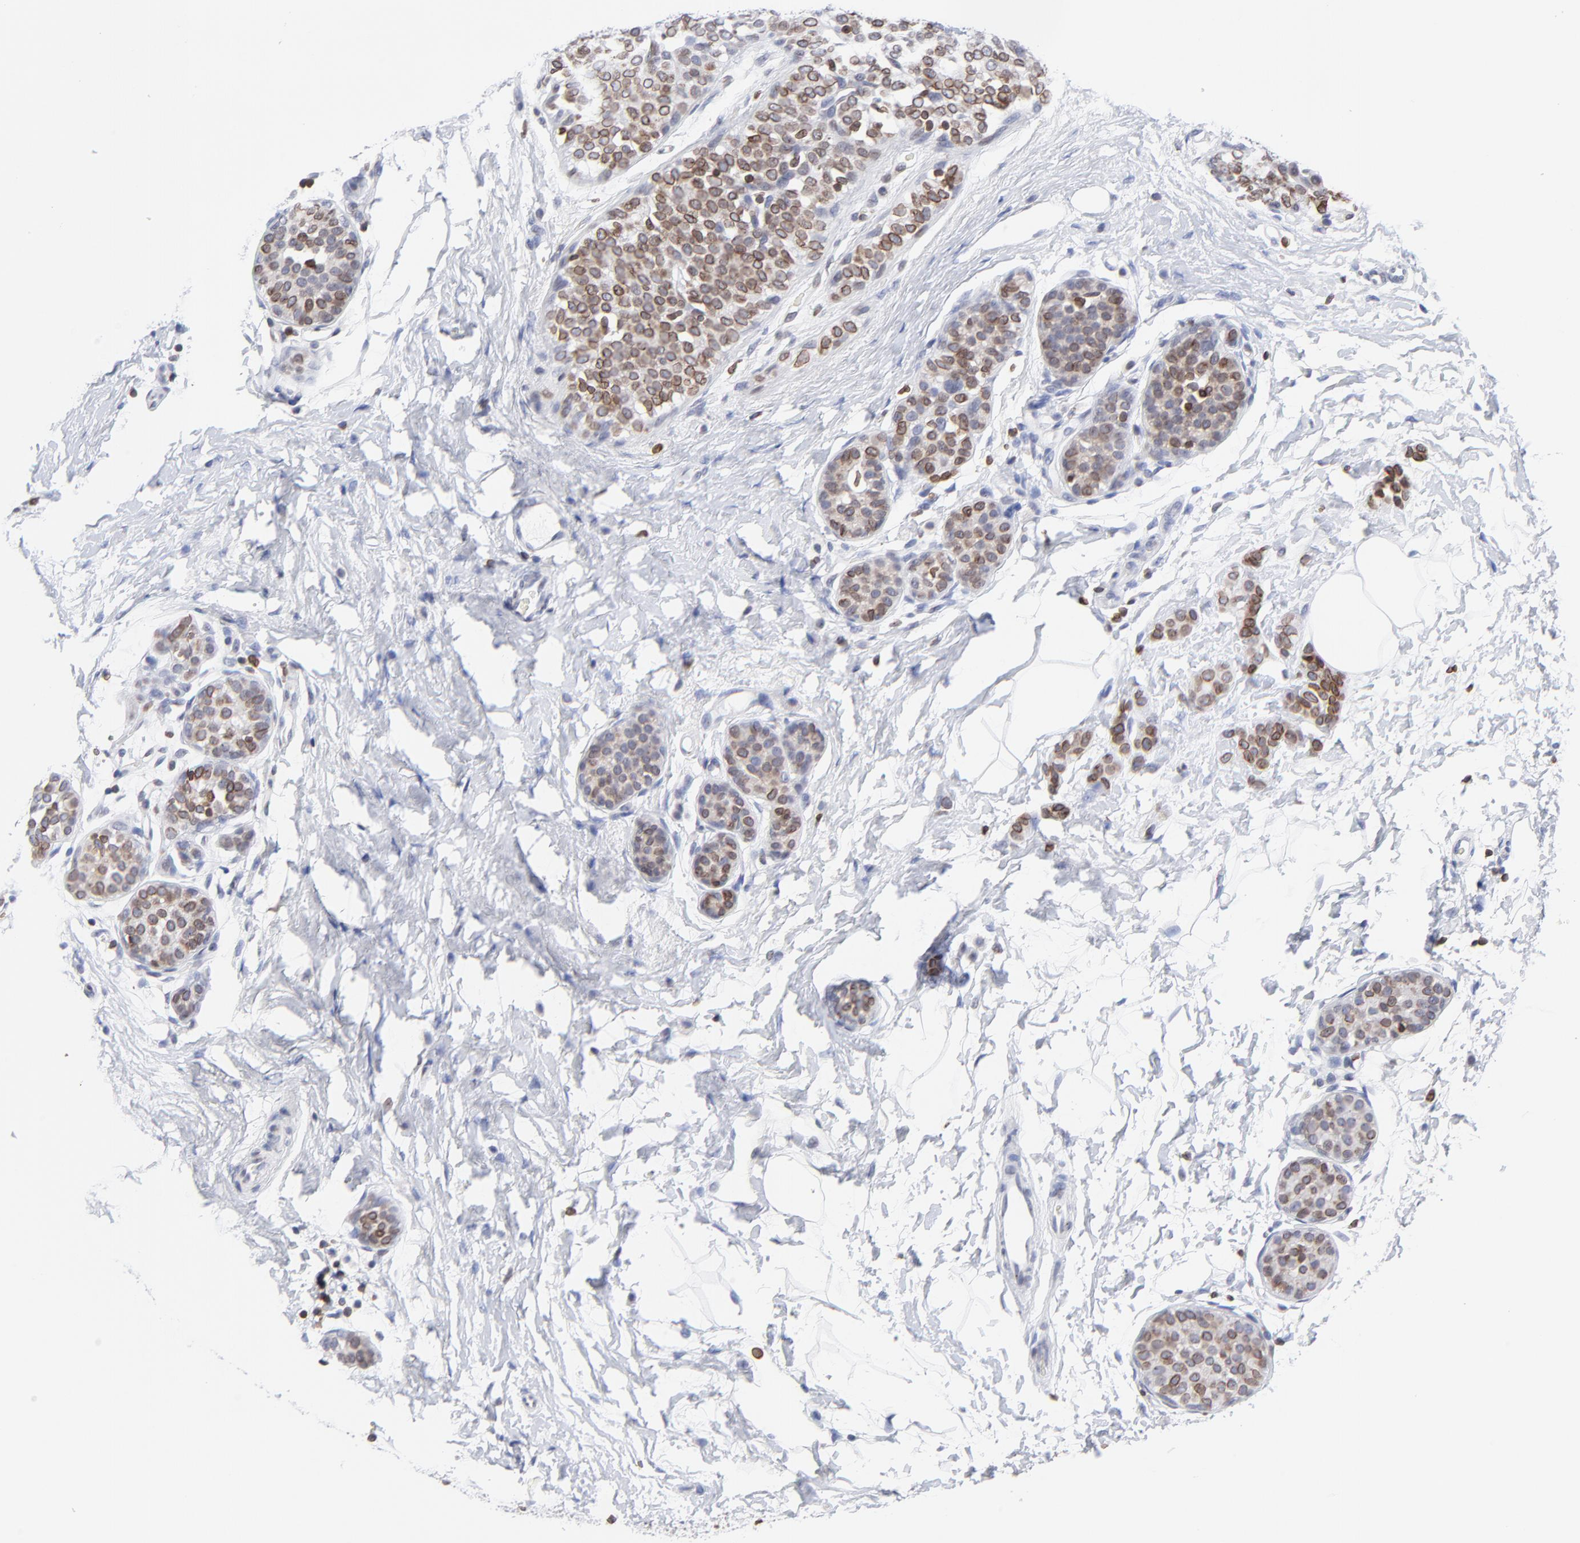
{"staining": {"intensity": "moderate", "quantity": ">75%", "location": "cytoplasmic/membranous,nuclear"}, "tissue": "breast cancer", "cell_type": "Tumor cells", "image_type": "cancer", "snomed": [{"axis": "morphology", "description": "Lobular carcinoma, in situ"}, {"axis": "morphology", "description": "Lobular carcinoma"}, {"axis": "topography", "description": "Breast"}], "caption": "A medium amount of moderate cytoplasmic/membranous and nuclear staining is appreciated in about >75% of tumor cells in lobular carcinoma (breast) tissue. (Stains: DAB (3,3'-diaminobenzidine) in brown, nuclei in blue, Microscopy: brightfield microscopy at high magnification).", "gene": "THAP7", "patient": {"sex": "female", "age": 41}}